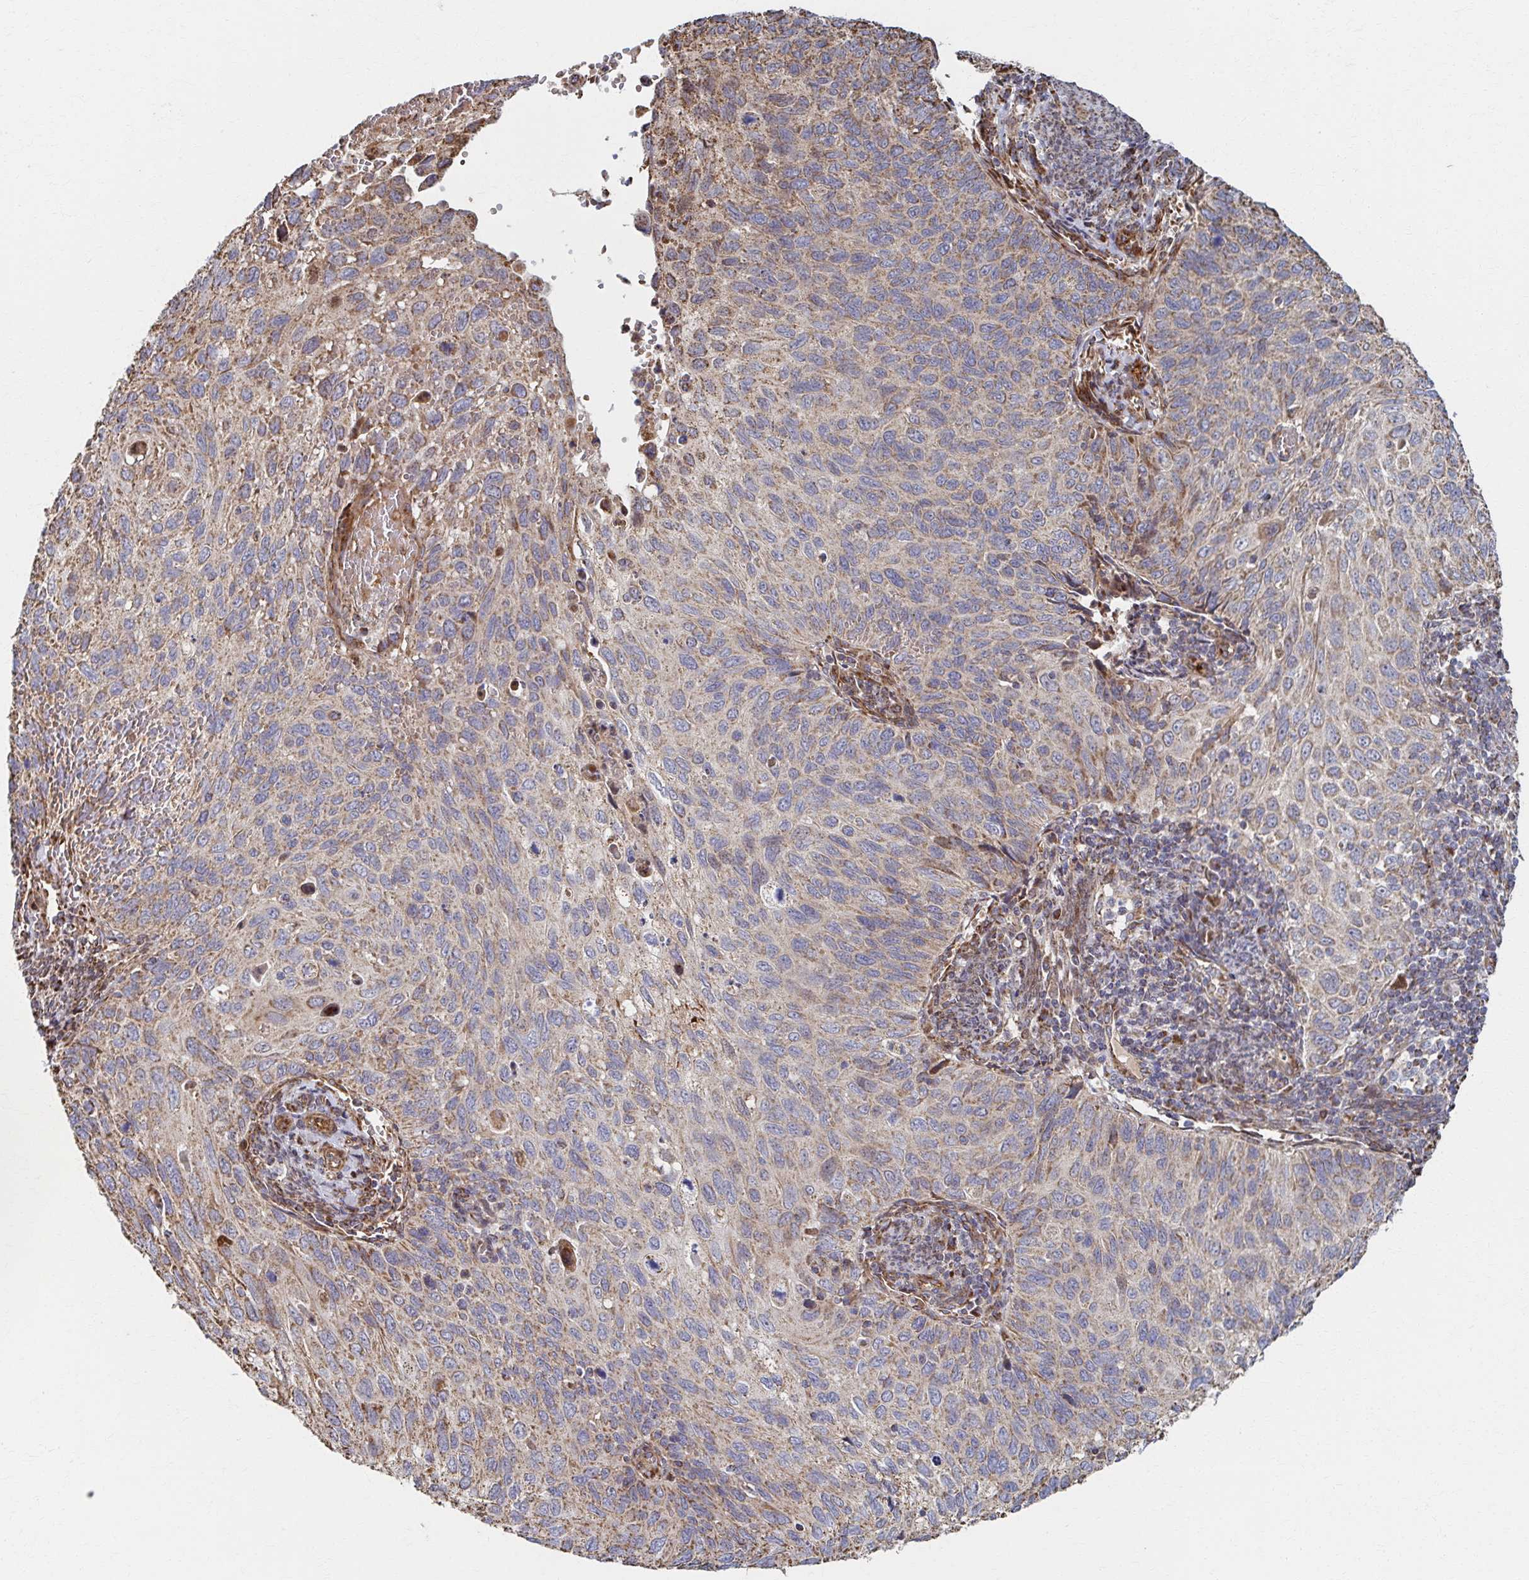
{"staining": {"intensity": "weak", "quantity": "25%-75%", "location": "cytoplasmic/membranous"}, "tissue": "cervical cancer", "cell_type": "Tumor cells", "image_type": "cancer", "snomed": [{"axis": "morphology", "description": "Squamous cell carcinoma, NOS"}, {"axis": "topography", "description": "Cervix"}], "caption": "Brown immunohistochemical staining in cervical cancer displays weak cytoplasmic/membranous staining in approximately 25%-75% of tumor cells.", "gene": "SAT1", "patient": {"sex": "female", "age": 70}}